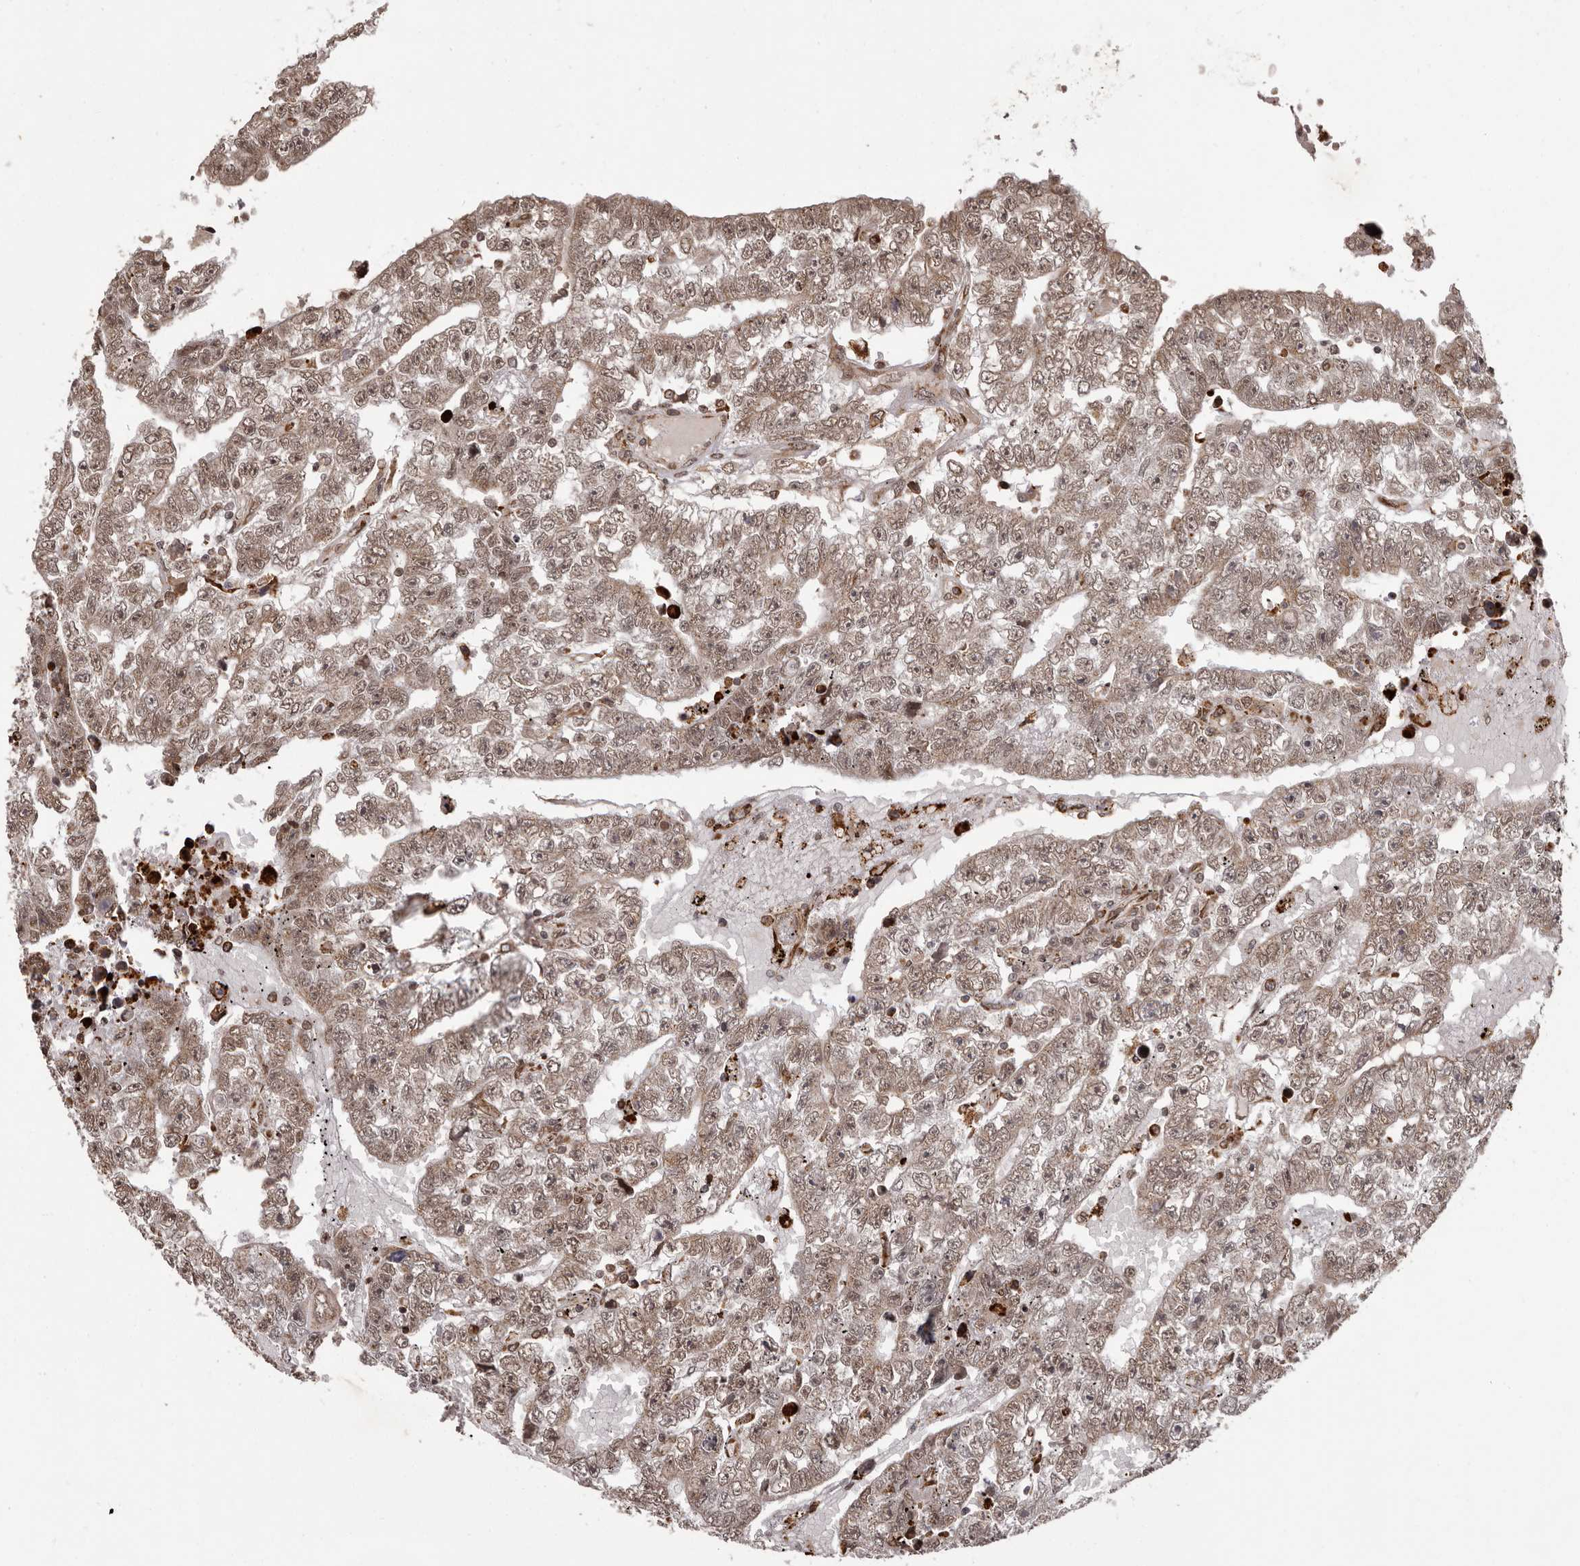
{"staining": {"intensity": "moderate", "quantity": ">75%", "location": "nuclear"}, "tissue": "testis cancer", "cell_type": "Tumor cells", "image_type": "cancer", "snomed": [{"axis": "morphology", "description": "Carcinoma, Embryonal, NOS"}, {"axis": "topography", "description": "Testis"}], "caption": "Immunohistochemistry histopathology image of human testis cancer stained for a protein (brown), which exhibits medium levels of moderate nuclear staining in approximately >75% of tumor cells.", "gene": "IL32", "patient": {"sex": "male", "age": 25}}